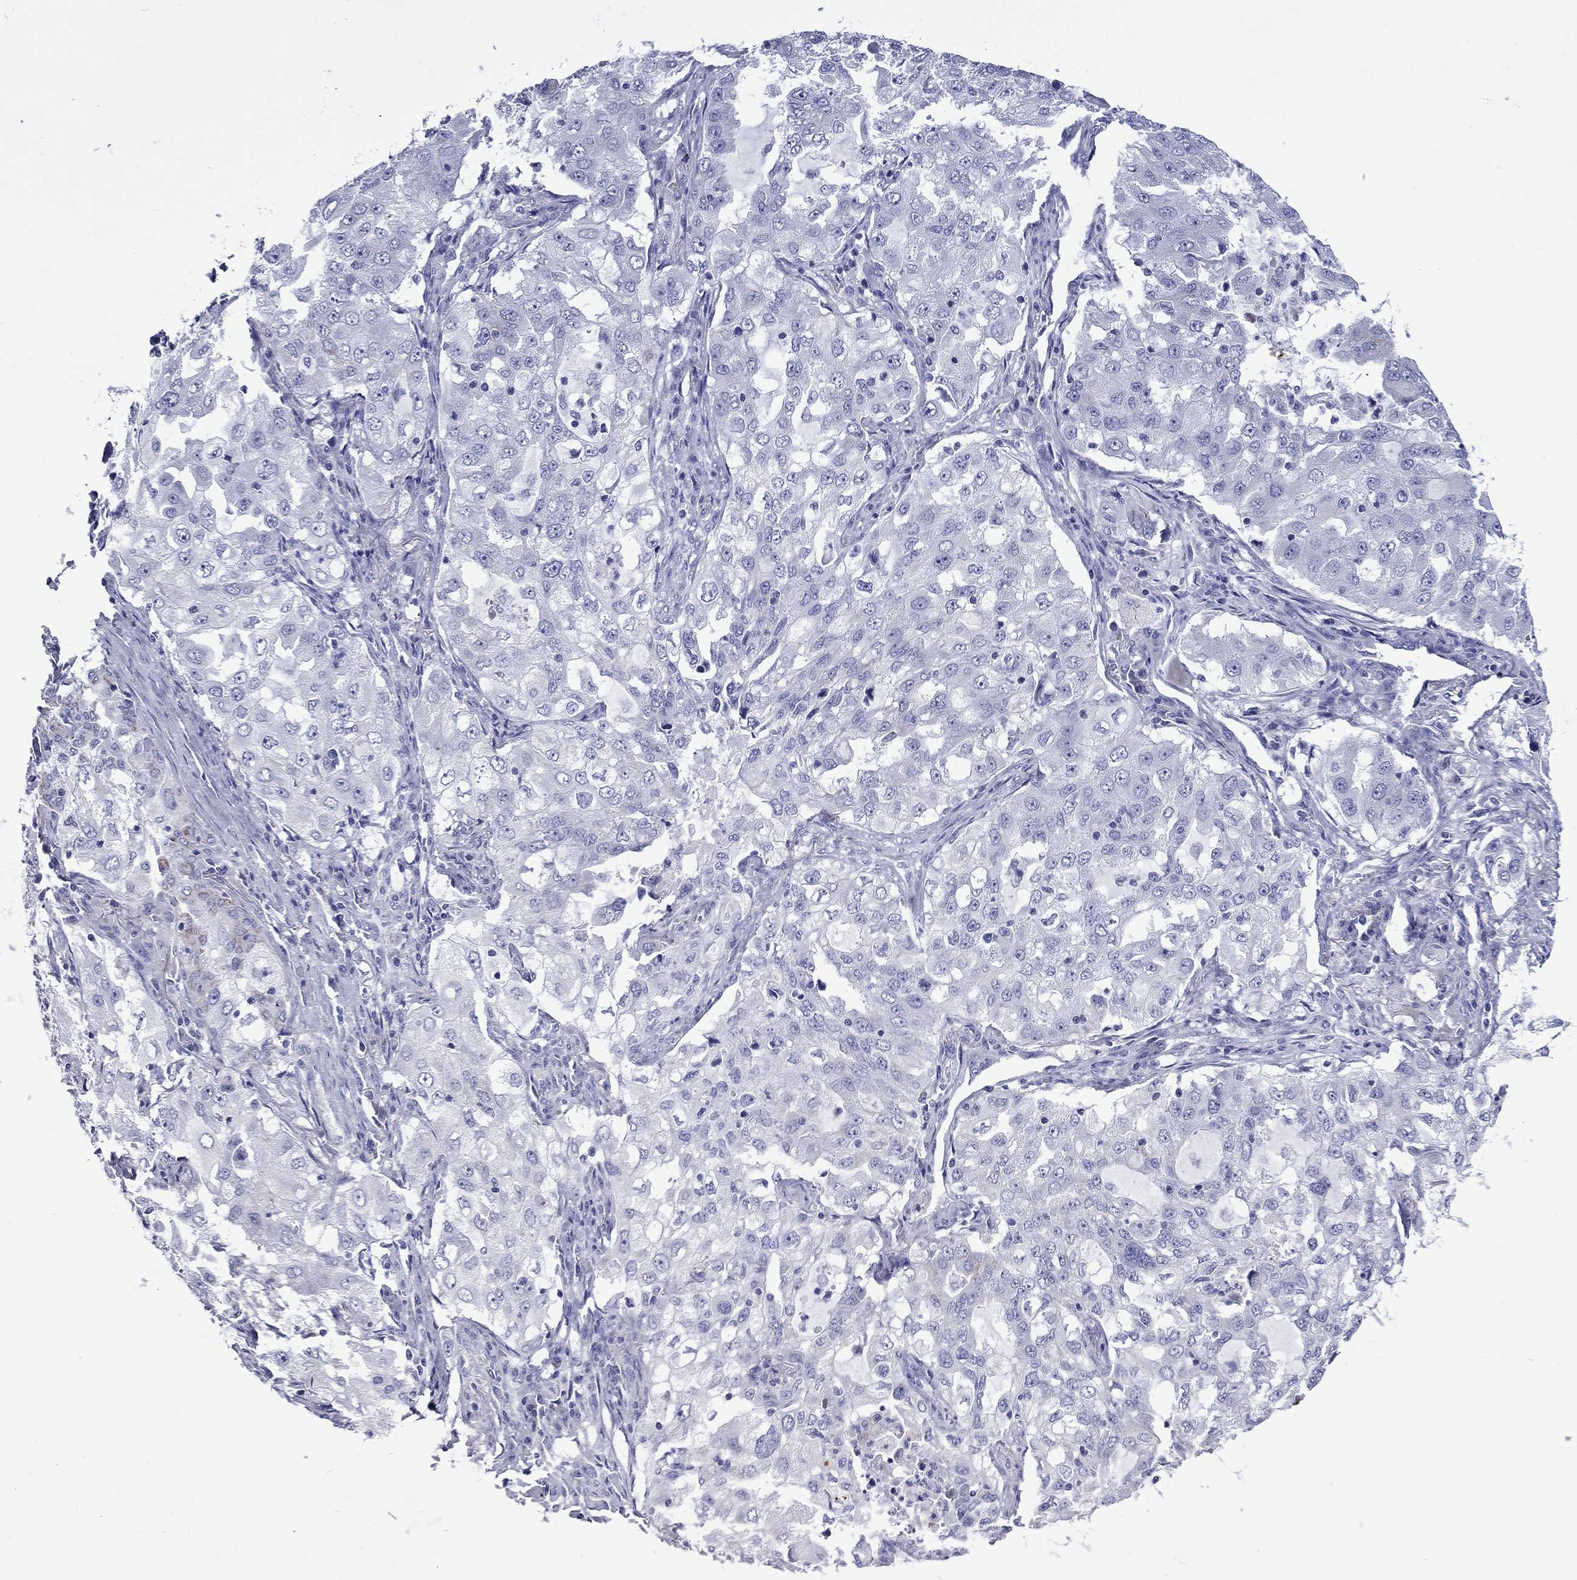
{"staining": {"intensity": "negative", "quantity": "none", "location": "none"}, "tissue": "lung cancer", "cell_type": "Tumor cells", "image_type": "cancer", "snomed": [{"axis": "morphology", "description": "Adenocarcinoma, NOS"}, {"axis": "topography", "description": "Lung"}], "caption": "High power microscopy photomicrograph of an immunohistochemistry (IHC) histopathology image of lung cancer (adenocarcinoma), revealing no significant expression in tumor cells. (Stains: DAB (3,3'-diaminobenzidine) IHC with hematoxylin counter stain, Microscopy: brightfield microscopy at high magnification).", "gene": "ACADSB", "patient": {"sex": "female", "age": 61}}